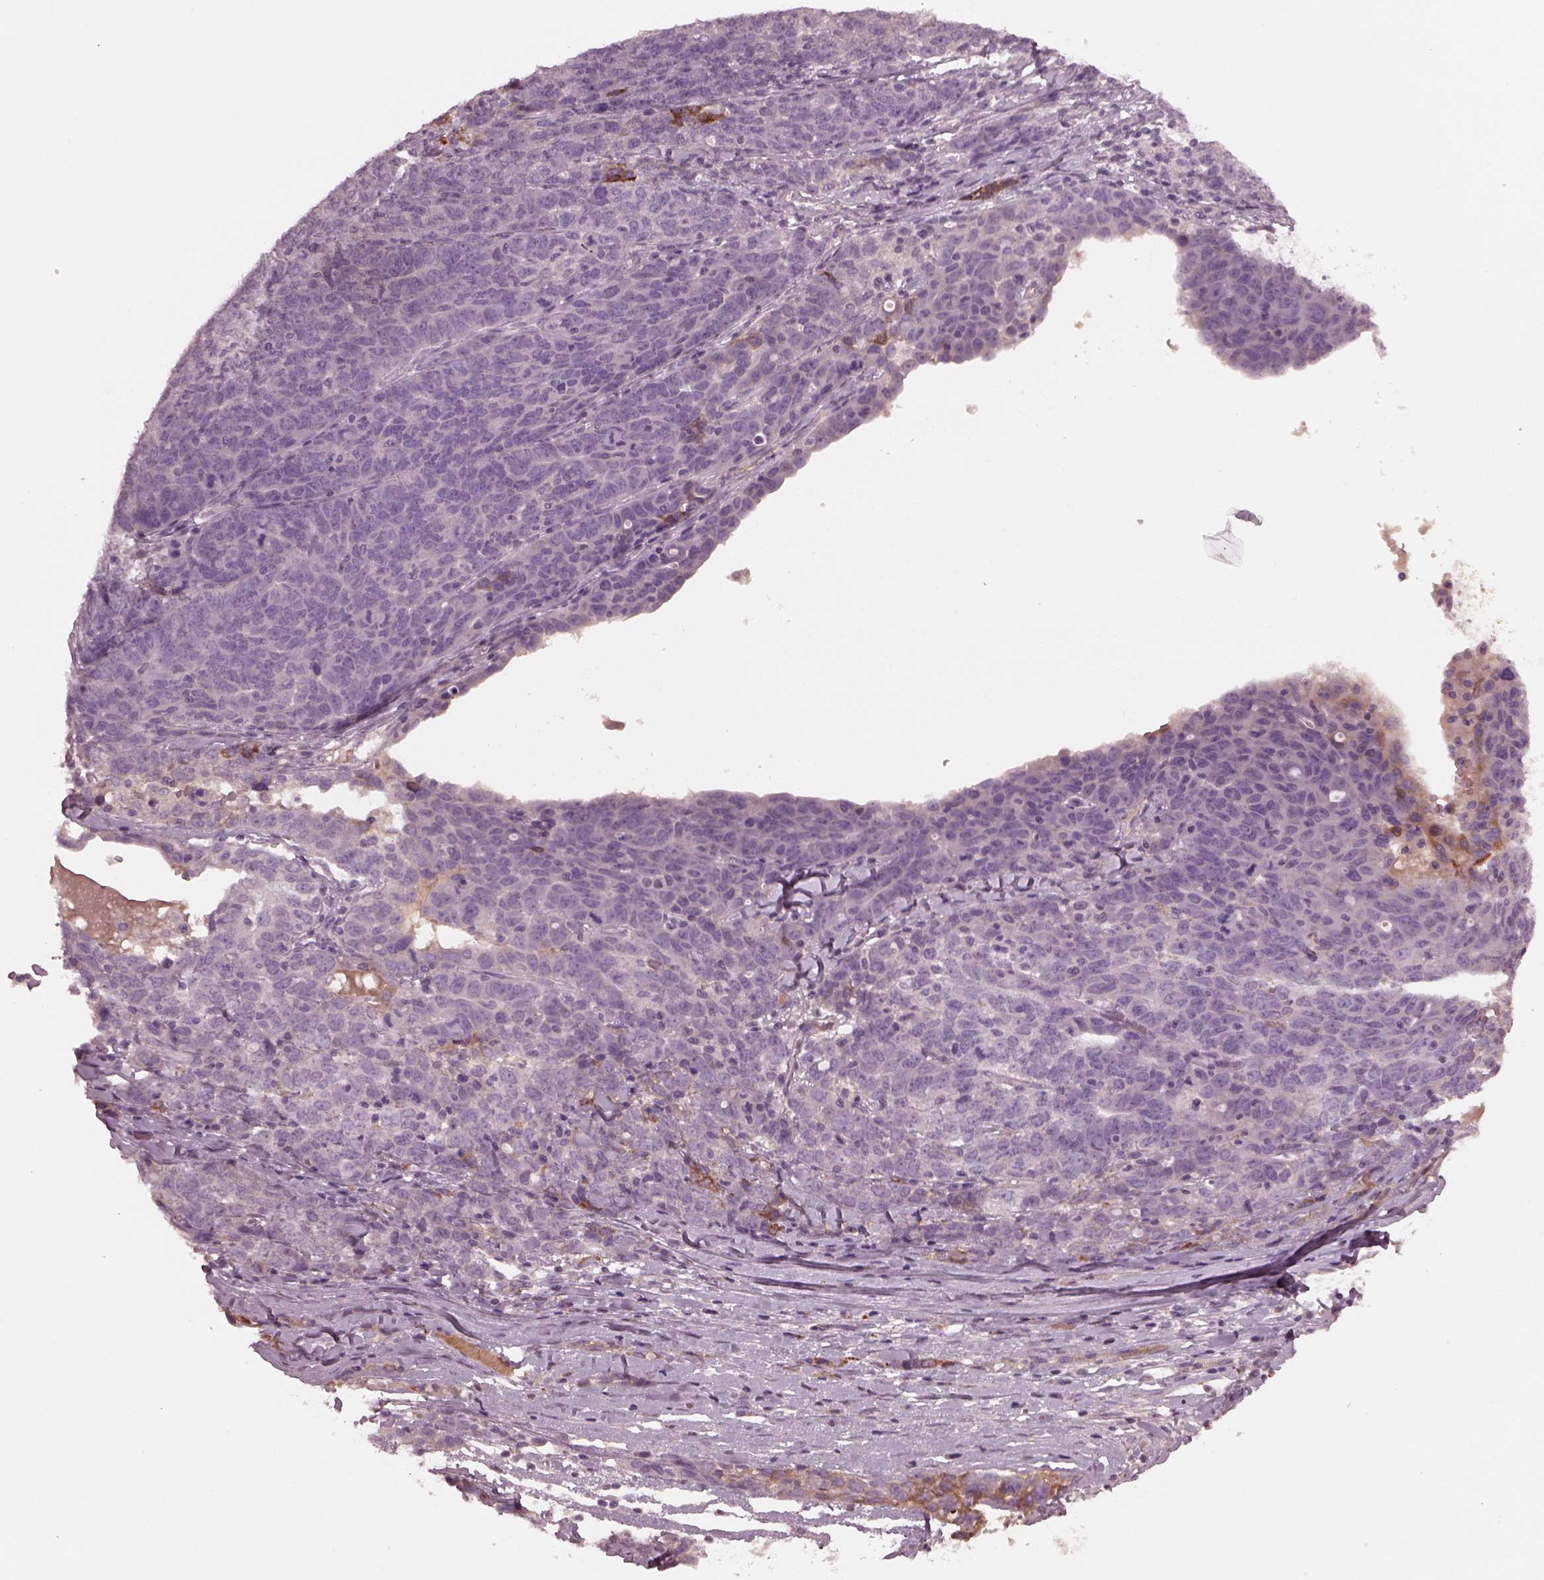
{"staining": {"intensity": "negative", "quantity": "none", "location": "none"}, "tissue": "ovarian cancer", "cell_type": "Tumor cells", "image_type": "cancer", "snomed": [{"axis": "morphology", "description": "Cystadenocarcinoma, serous, NOS"}, {"axis": "topography", "description": "Ovary"}], "caption": "Tumor cells are negative for protein expression in human ovarian serous cystadenocarcinoma.", "gene": "PORCN", "patient": {"sex": "female", "age": 71}}